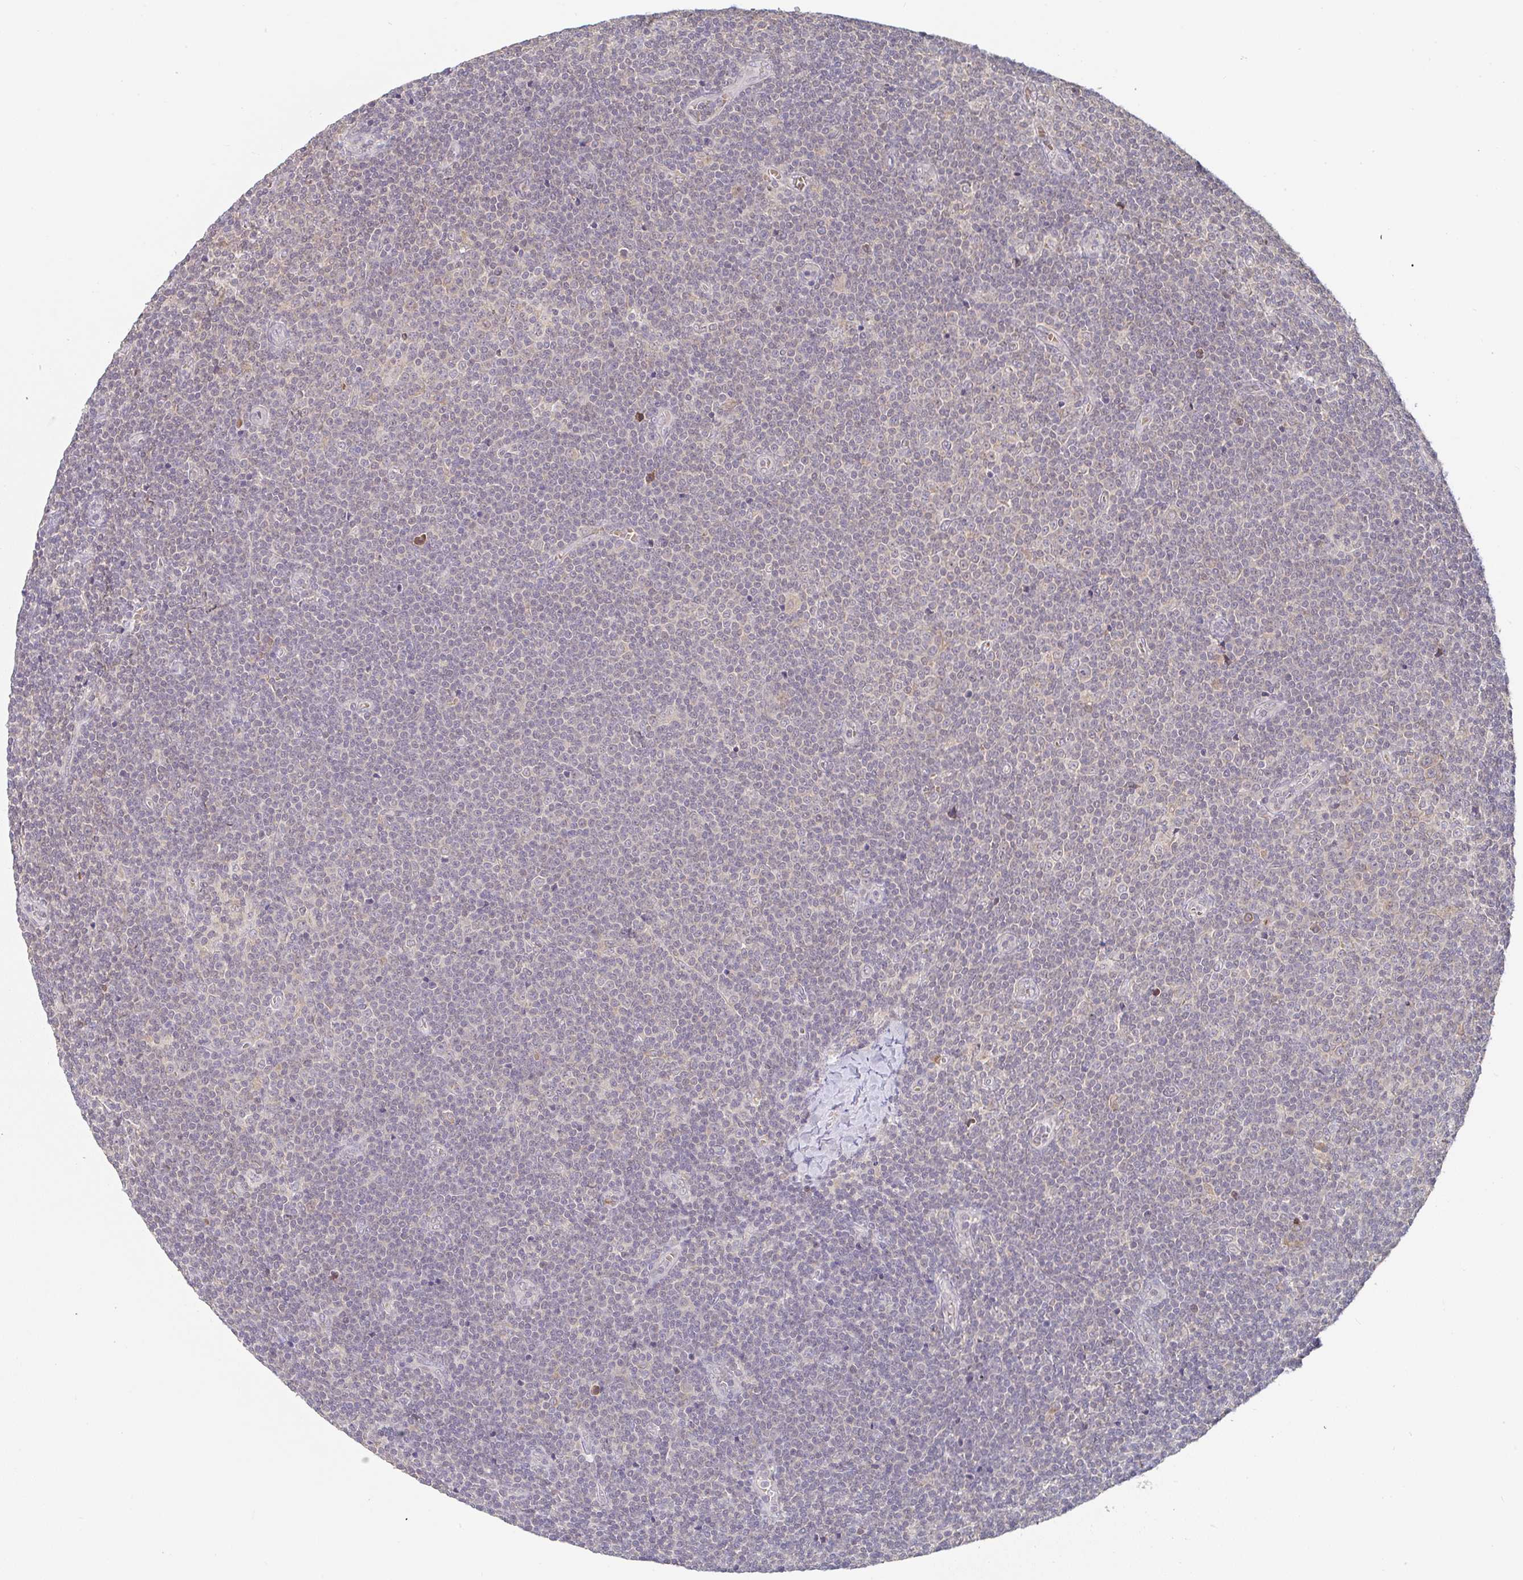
{"staining": {"intensity": "weak", "quantity": "<25%", "location": "cytoplasmic/membranous"}, "tissue": "lymphoma", "cell_type": "Tumor cells", "image_type": "cancer", "snomed": [{"axis": "morphology", "description": "Malignant lymphoma, non-Hodgkin's type, Low grade"}, {"axis": "topography", "description": "Lymph node"}], "caption": "High power microscopy image of an IHC histopathology image of lymphoma, revealing no significant staining in tumor cells. (DAB (3,3'-diaminobenzidine) immunohistochemistry, high magnification).", "gene": "DERL2", "patient": {"sex": "male", "age": 48}}